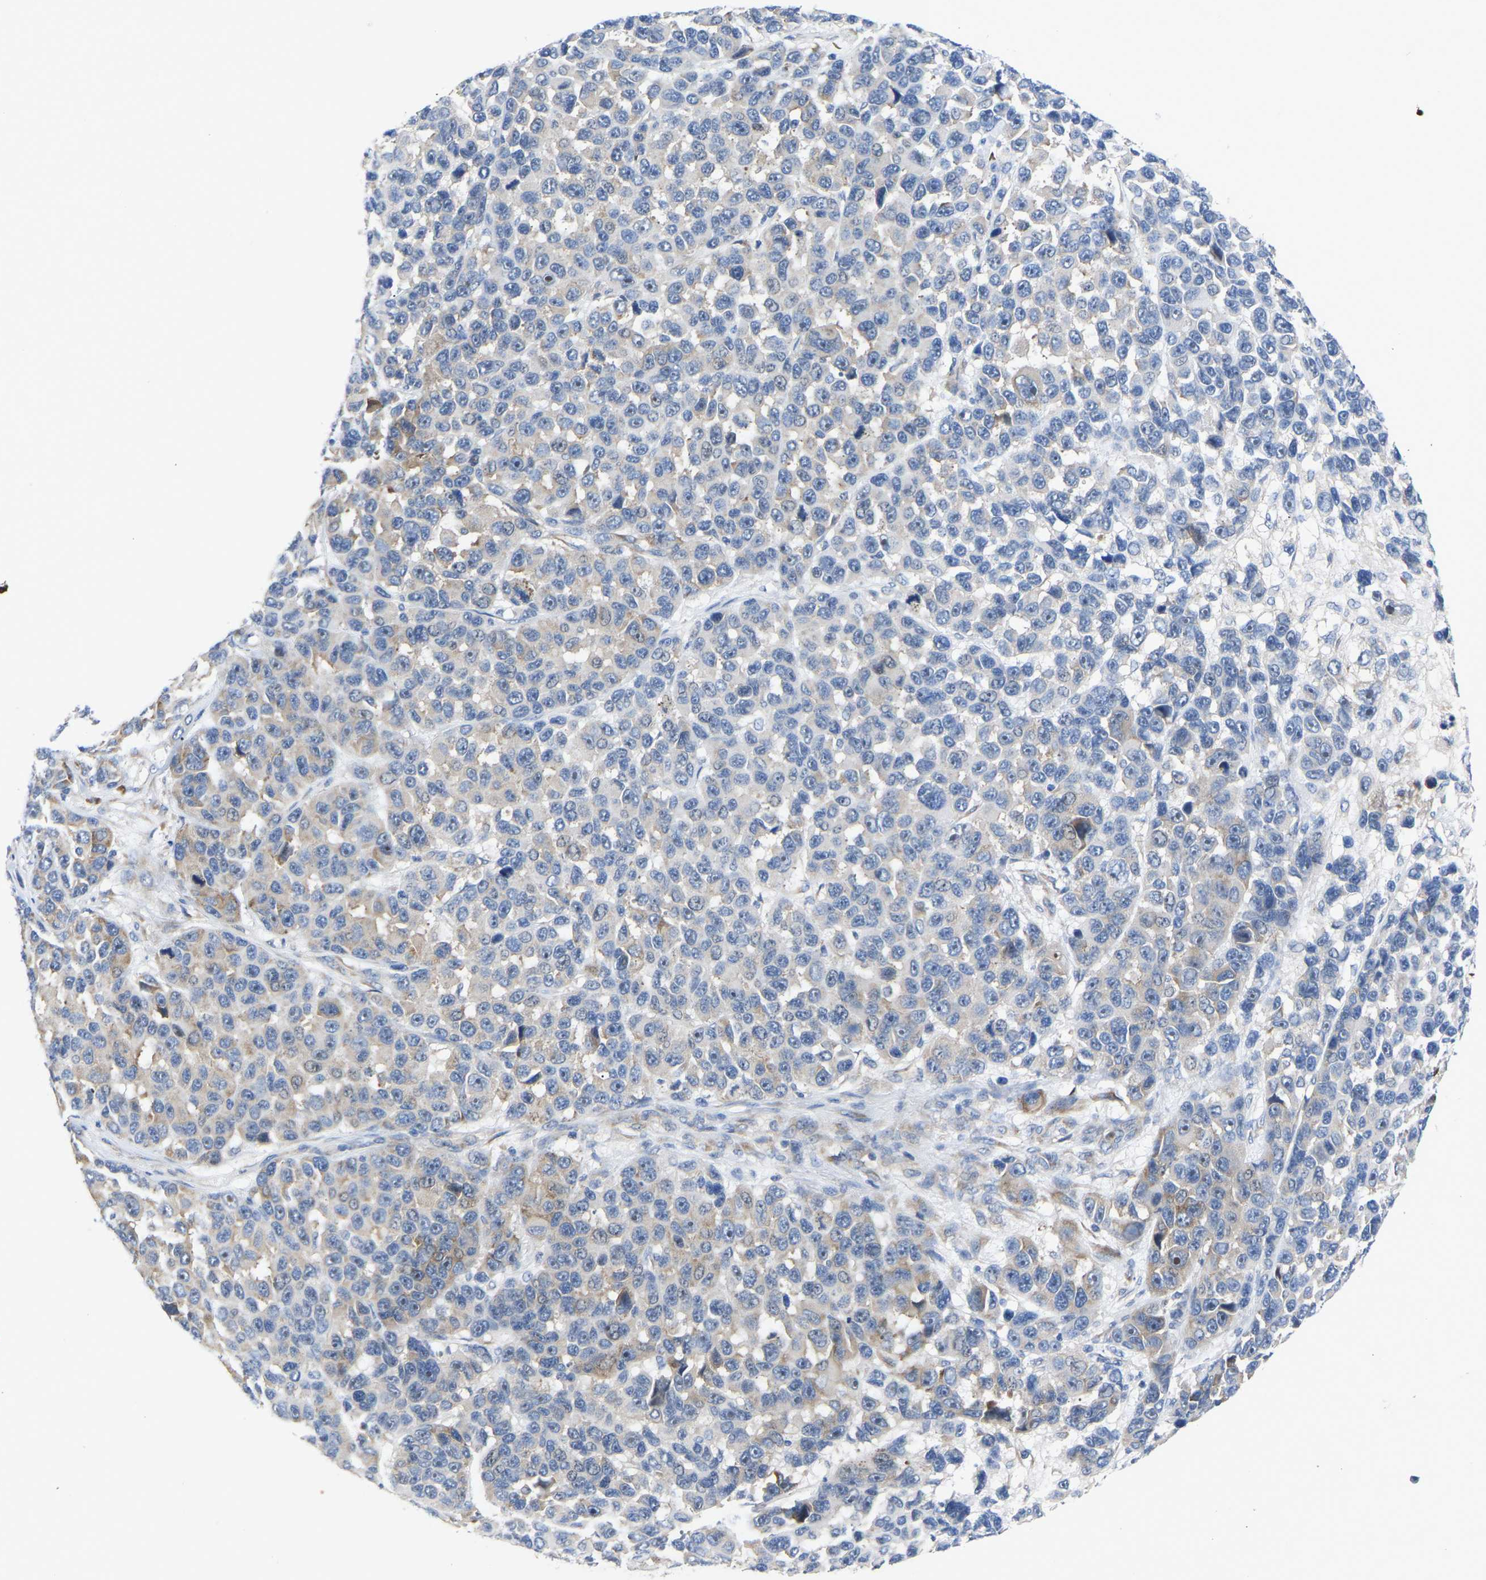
{"staining": {"intensity": "weak", "quantity": "<25%", "location": "cytoplasmic/membranous"}, "tissue": "melanoma", "cell_type": "Tumor cells", "image_type": "cancer", "snomed": [{"axis": "morphology", "description": "Malignant melanoma, NOS"}, {"axis": "topography", "description": "Skin"}], "caption": "Immunohistochemical staining of melanoma reveals no significant positivity in tumor cells.", "gene": "ABCA10", "patient": {"sex": "male", "age": 53}}